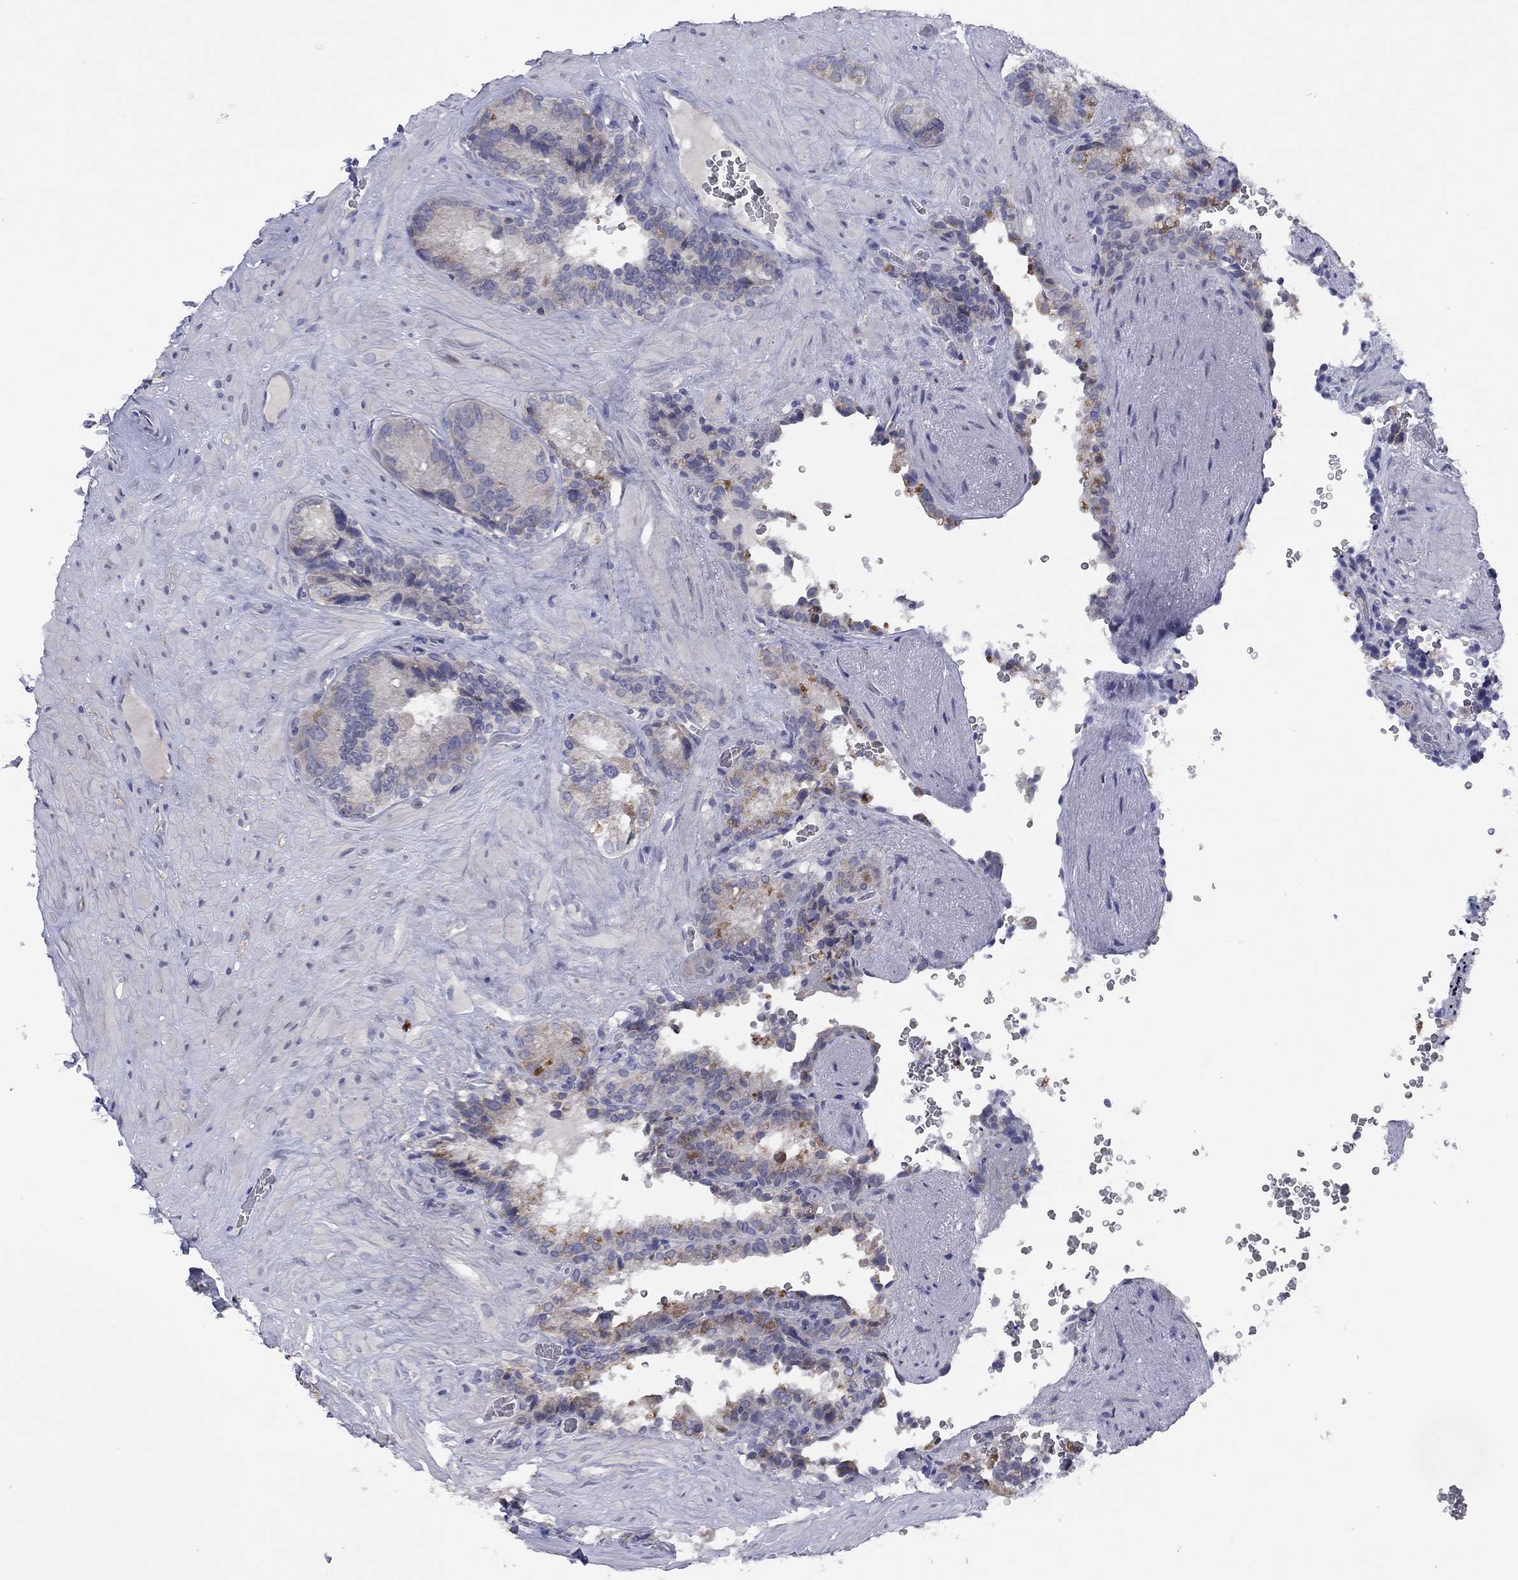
{"staining": {"intensity": "negative", "quantity": "none", "location": "none"}, "tissue": "seminal vesicle", "cell_type": "Glandular cells", "image_type": "normal", "snomed": [{"axis": "morphology", "description": "Normal tissue, NOS"}, {"axis": "topography", "description": "Seminal veicle"}], "caption": "This is a photomicrograph of IHC staining of unremarkable seminal vesicle, which shows no positivity in glandular cells.", "gene": "CYP2B6", "patient": {"sex": "male", "age": 72}}